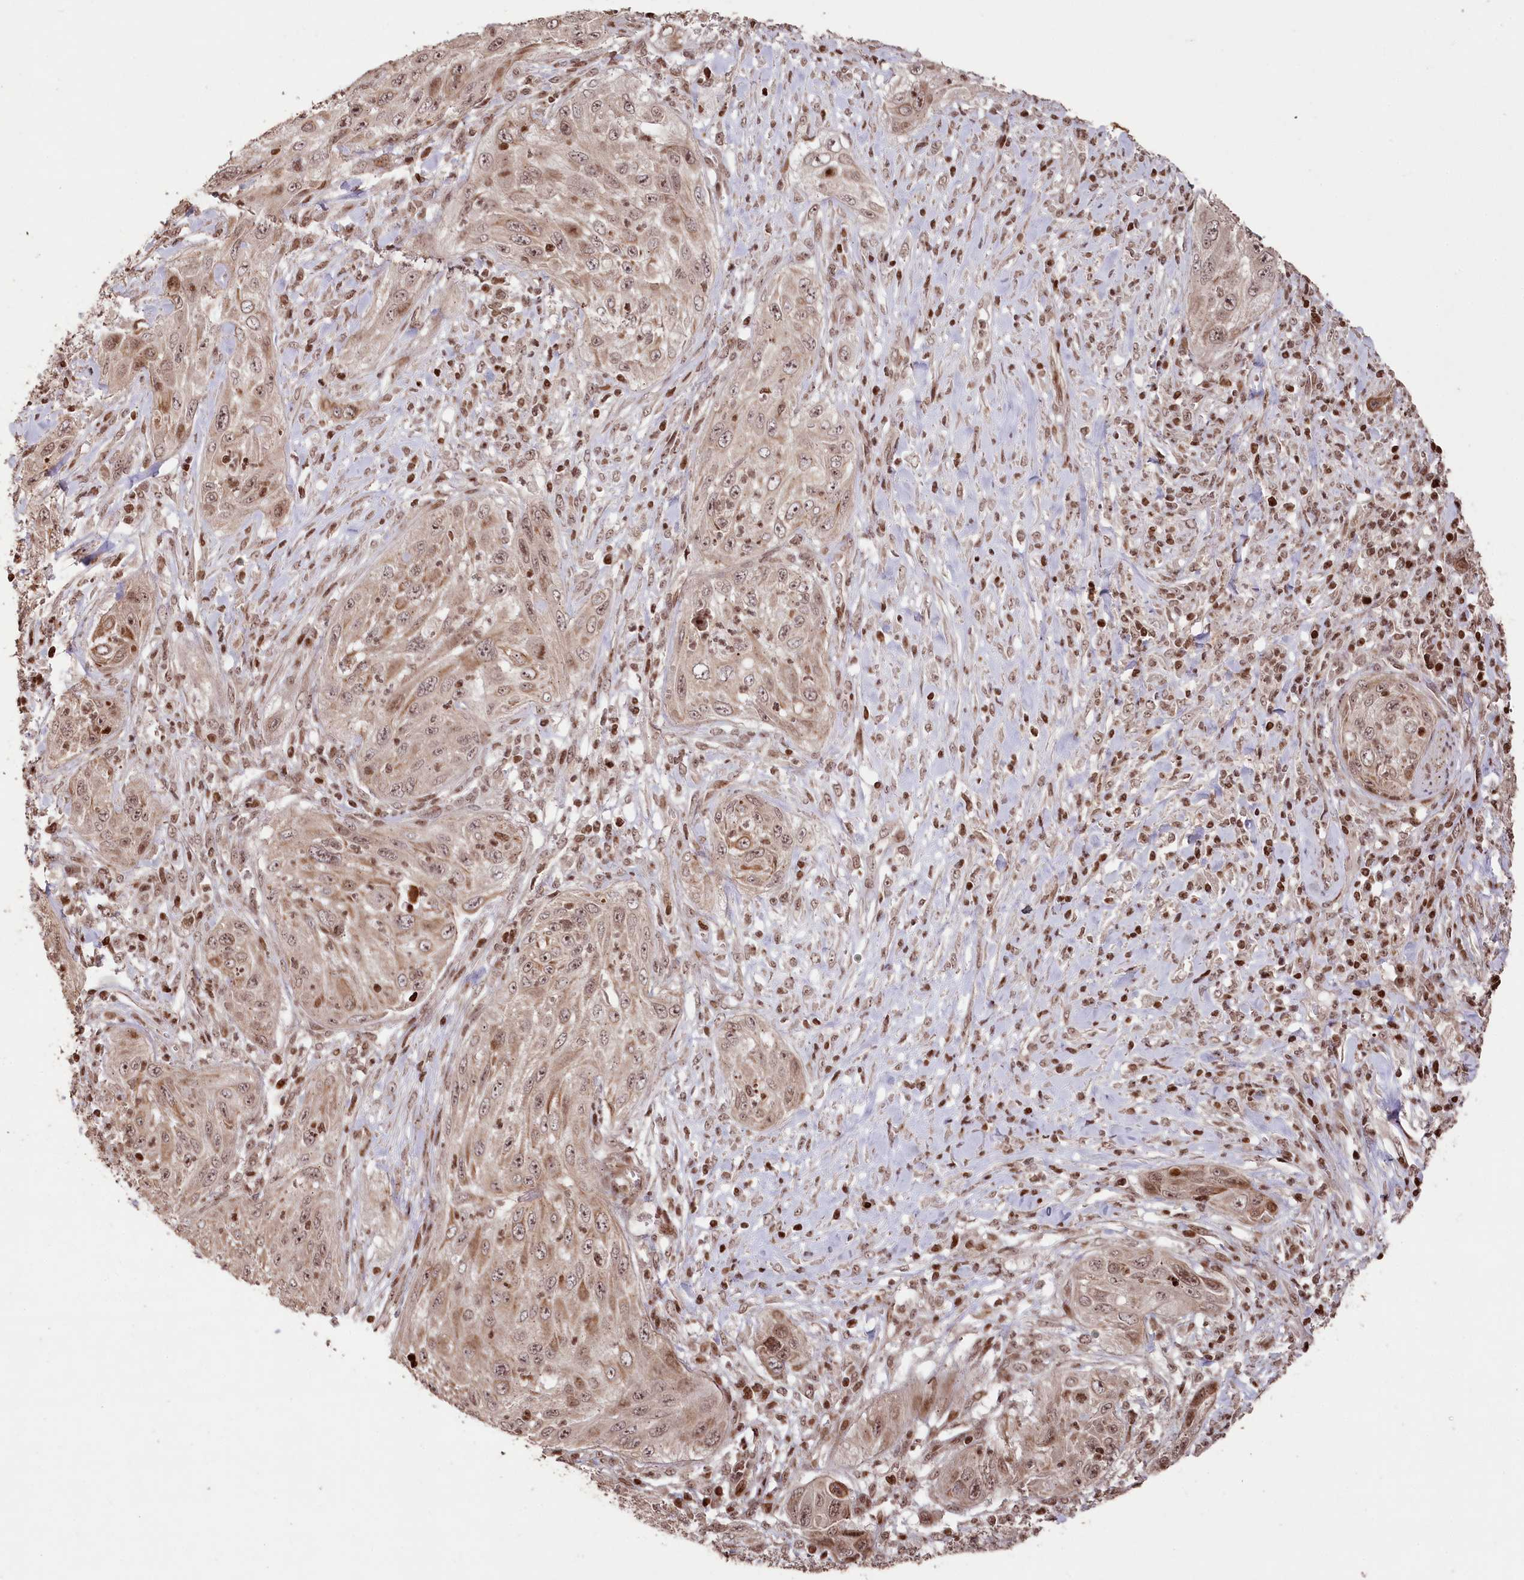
{"staining": {"intensity": "moderate", "quantity": ">75%", "location": "nuclear"}, "tissue": "cervical cancer", "cell_type": "Tumor cells", "image_type": "cancer", "snomed": [{"axis": "morphology", "description": "Squamous cell carcinoma, NOS"}, {"axis": "topography", "description": "Cervix"}], "caption": "There is medium levels of moderate nuclear positivity in tumor cells of cervical squamous cell carcinoma, as demonstrated by immunohistochemical staining (brown color).", "gene": "CCSER2", "patient": {"sex": "female", "age": 42}}